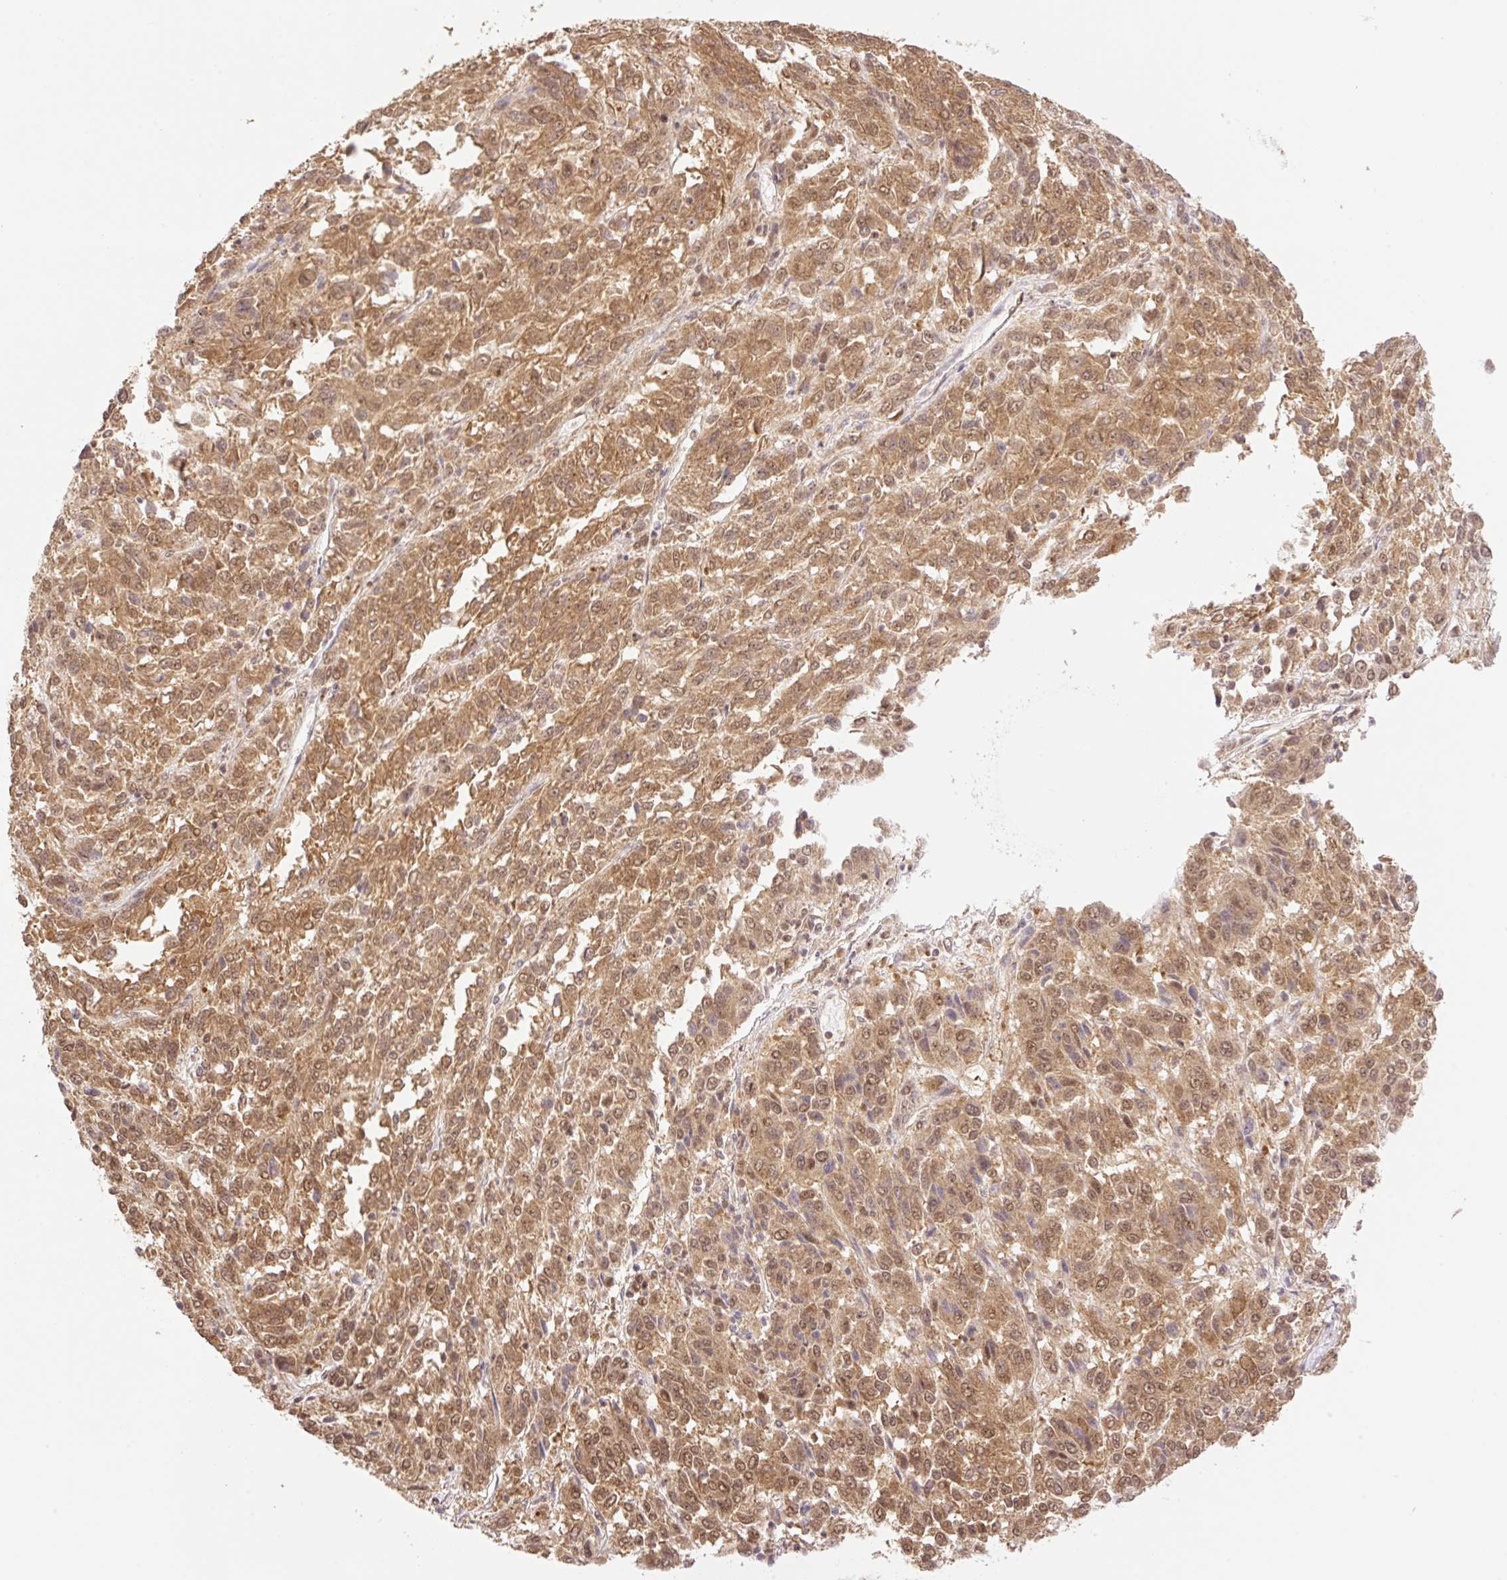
{"staining": {"intensity": "moderate", "quantity": ">75%", "location": "cytoplasmic/membranous,nuclear"}, "tissue": "melanoma", "cell_type": "Tumor cells", "image_type": "cancer", "snomed": [{"axis": "morphology", "description": "Malignant melanoma, Metastatic site"}, {"axis": "topography", "description": "Lung"}], "caption": "This micrograph shows malignant melanoma (metastatic site) stained with IHC to label a protein in brown. The cytoplasmic/membranous and nuclear of tumor cells show moderate positivity for the protein. Nuclei are counter-stained blue.", "gene": "VPS25", "patient": {"sex": "male", "age": 64}}